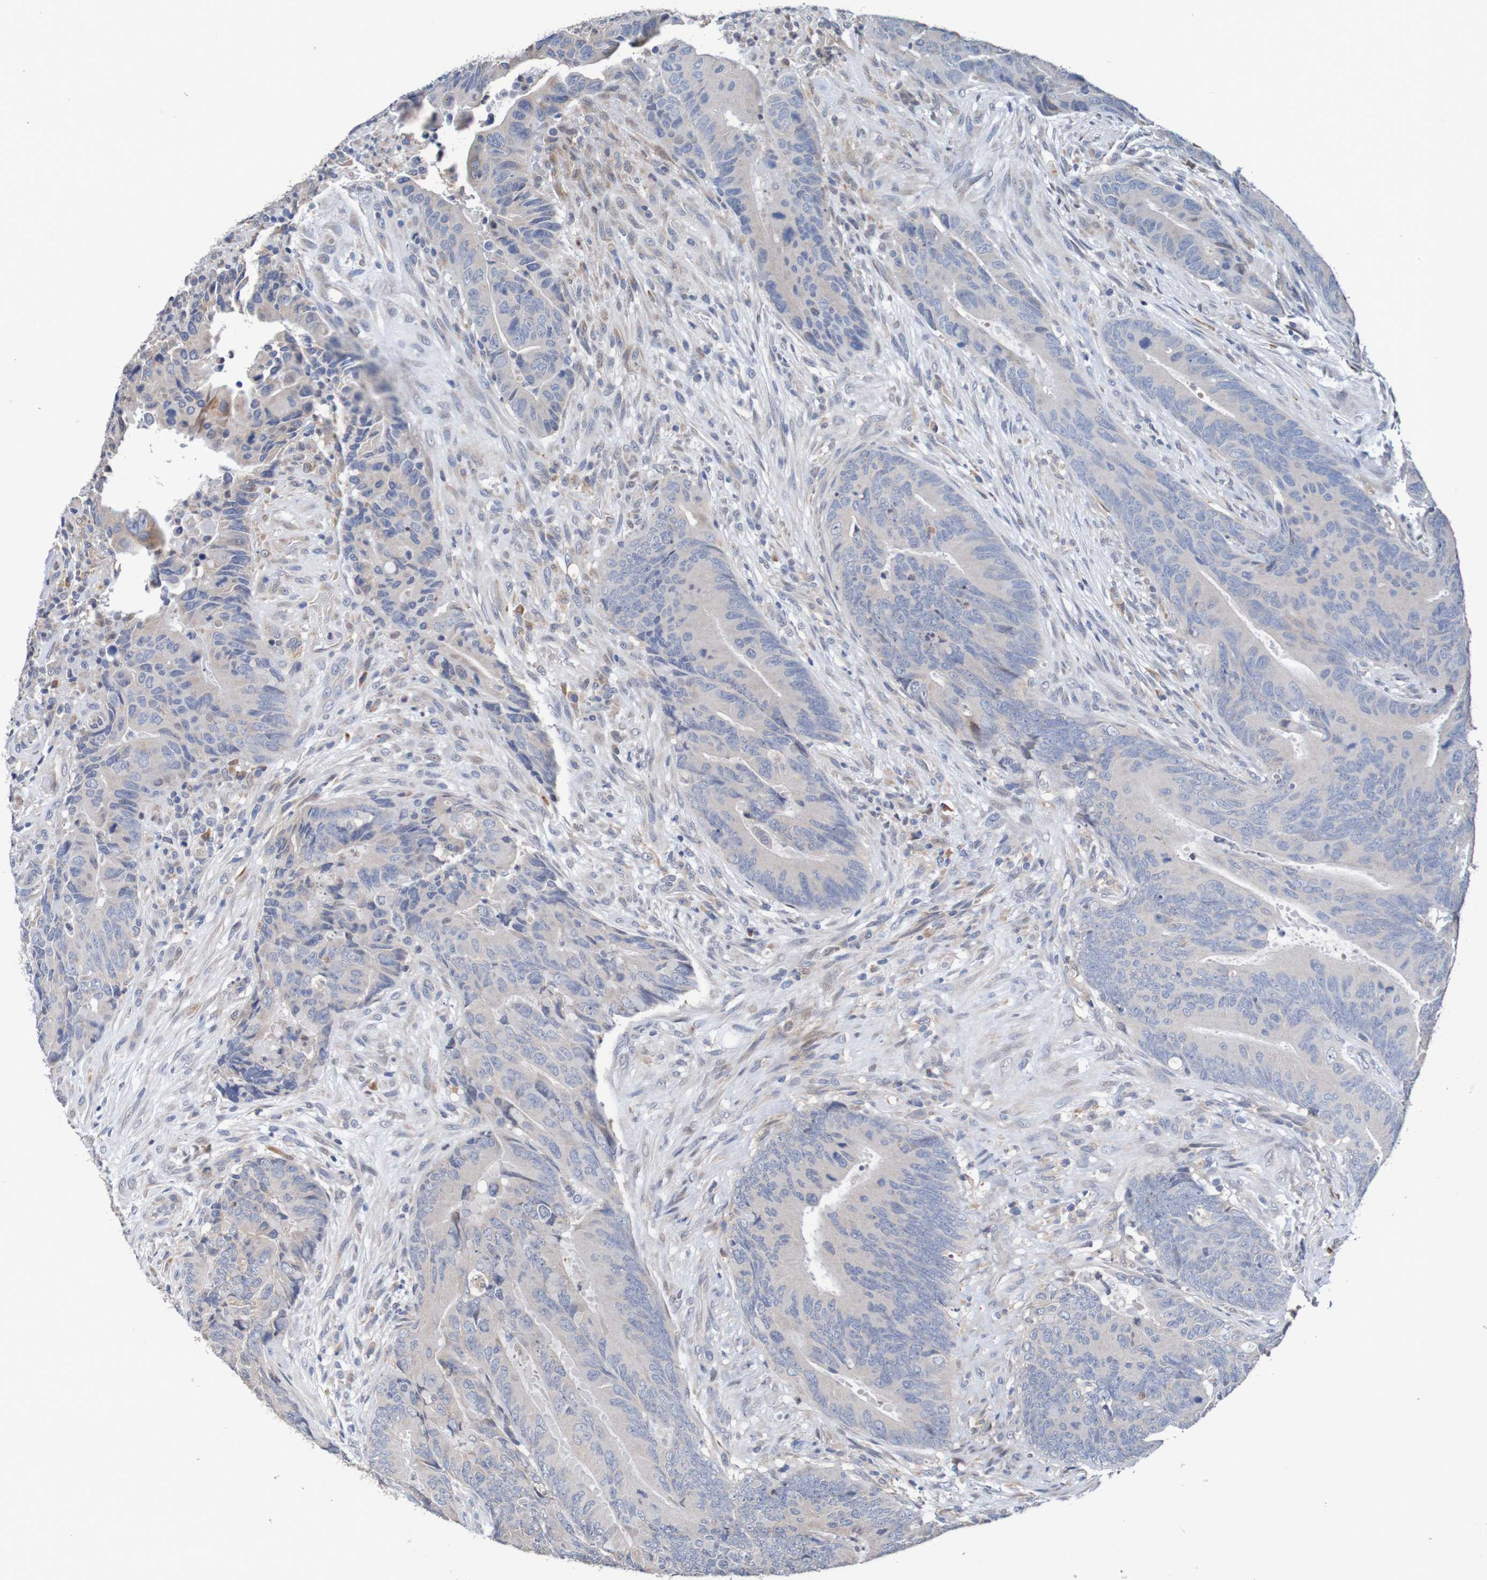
{"staining": {"intensity": "negative", "quantity": "none", "location": "none"}, "tissue": "colorectal cancer", "cell_type": "Tumor cells", "image_type": "cancer", "snomed": [{"axis": "morphology", "description": "Normal tissue, NOS"}, {"axis": "morphology", "description": "Adenocarcinoma, NOS"}, {"axis": "topography", "description": "Colon"}], "caption": "Tumor cells show no significant staining in adenocarcinoma (colorectal). (DAB immunohistochemistry, high magnification).", "gene": "FIBP", "patient": {"sex": "male", "age": 56}}